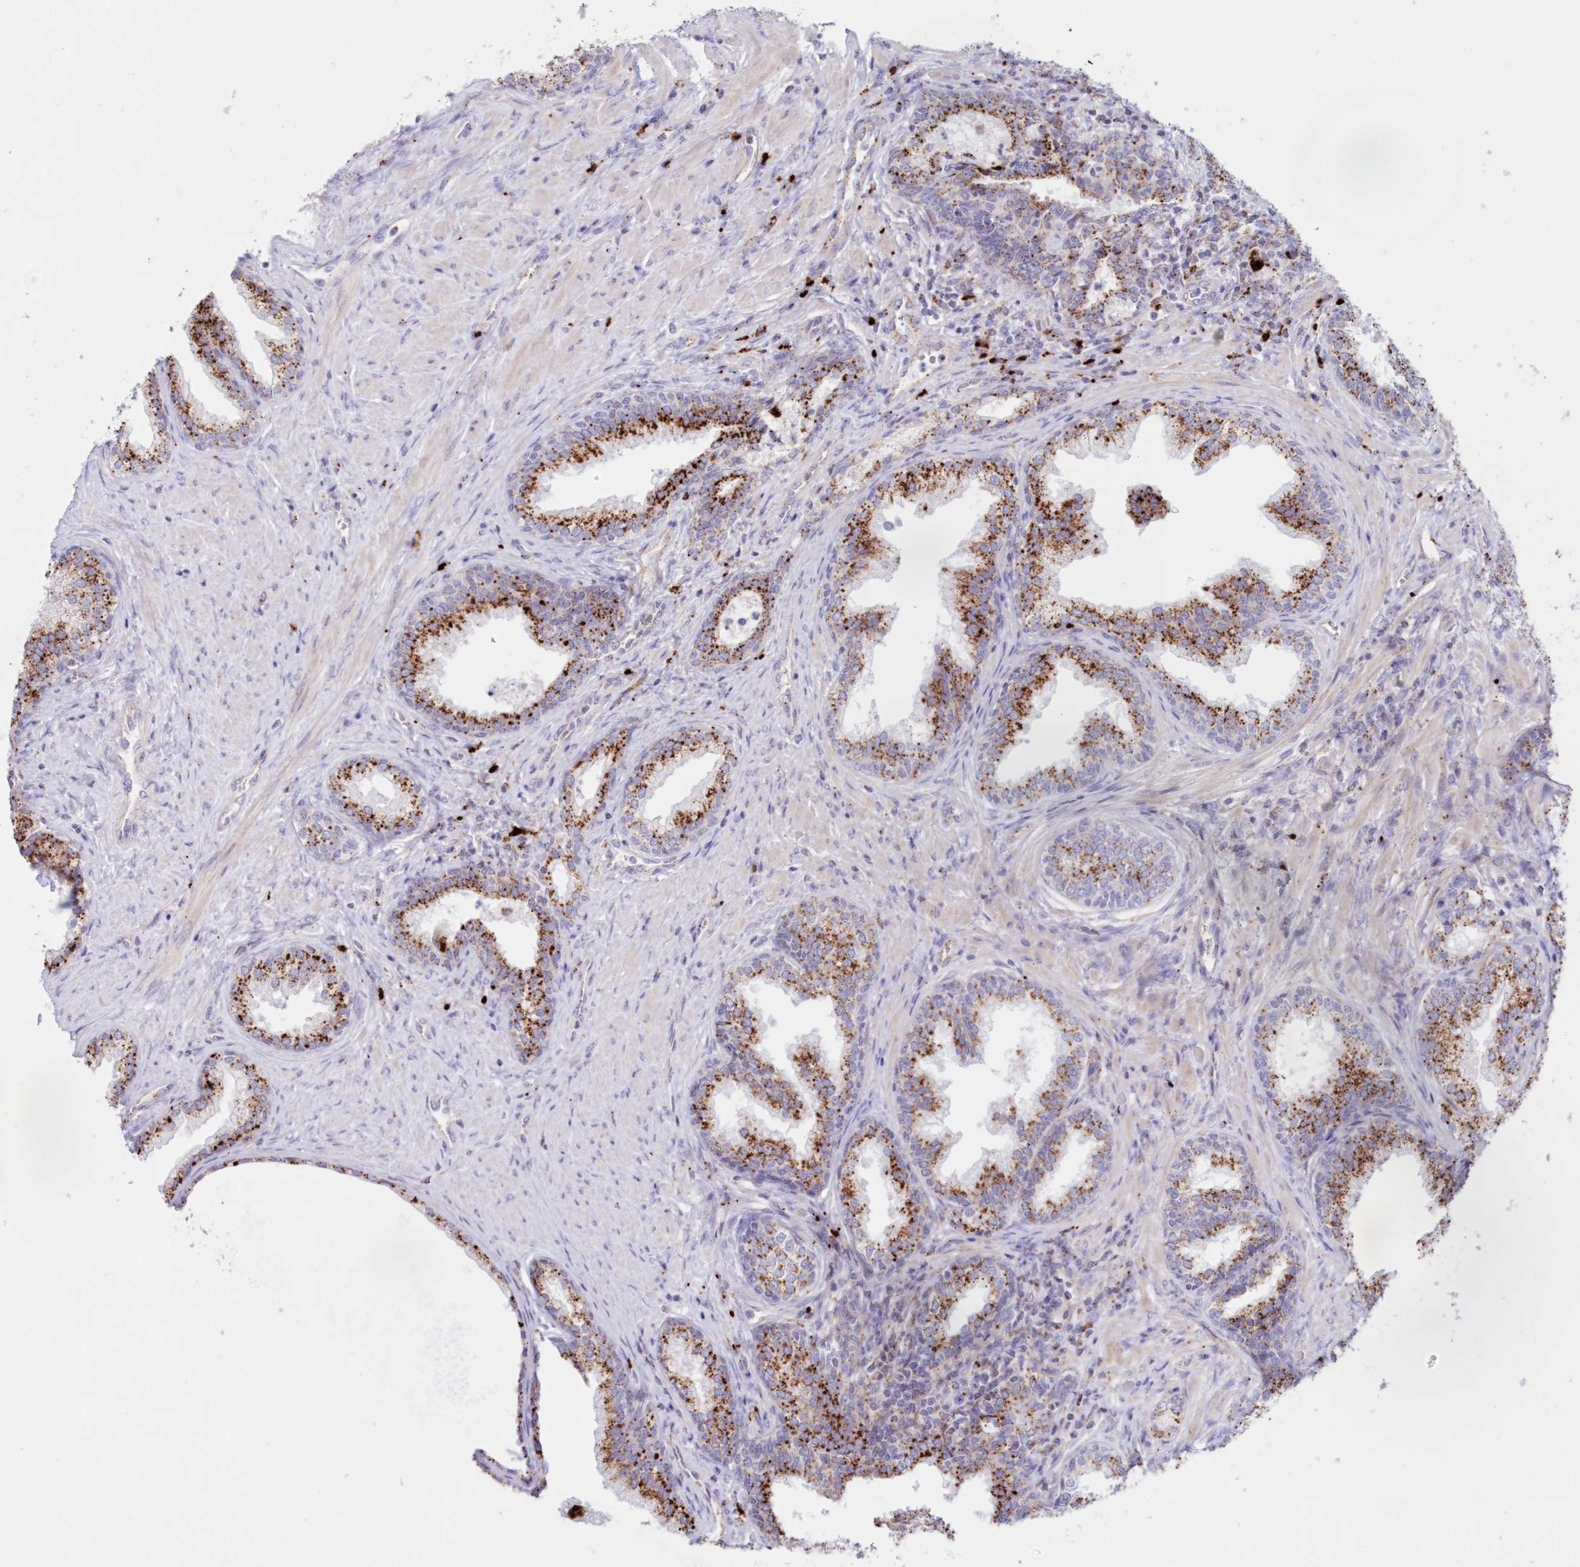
{"staining": {"intensity": "moderate", "quantity": ">75%", "location": "cytoplasmic/membranous"}, "tissue": "prostate", "cell_type": "Glandular cells", "image_type": "normal", "snomed": [{"axis": "morphology", "description": "Normal tissue, NOS"}, {"axis": "topography", "description": "Prostate"}], "caption": "Immunohistochemistry of benign human prostate shows medium levels of moderate cytoplasmic/membranous positivity in about >75% of glandular cells. (IHC, brightfield microscopy, high magnification).", "gene": "TPP1", "patient": {"sex": "male", "age": 76}}